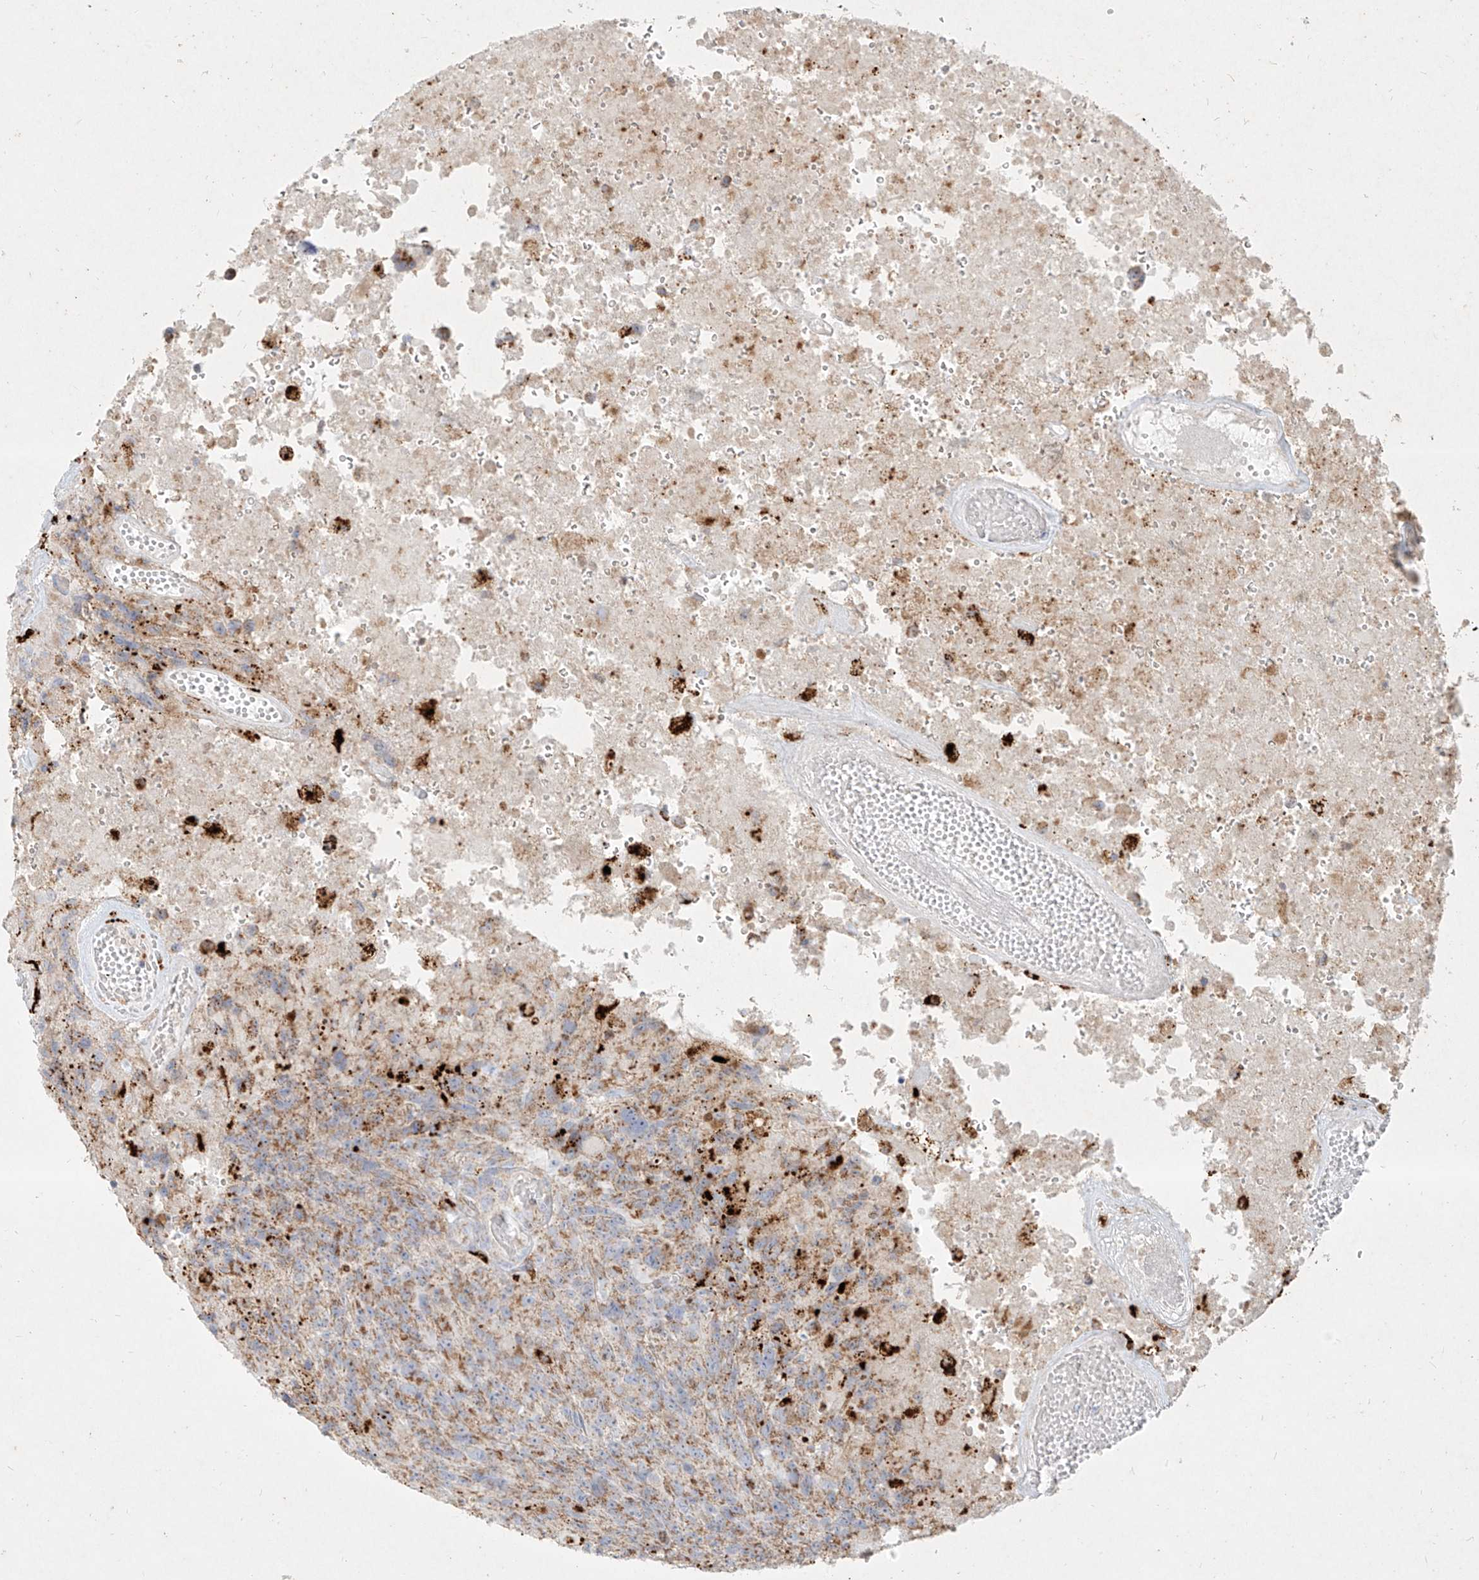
{"staining": {"intensity": "moderate", "quantity": "25%-75%", "location": "cytoplasmic/membranous"}, "tissue": "glioma", "cell_type": "Tumor cells", "image_type": "cancer", "snomed": [{"axis": "morphology", "description": "Glioma, malignant, High grade"}, {"axis": "topography", "description": "Brain"}], "caption": "The image displays a brown stain indicating the presence of a protein in the cytoplasmic/membranous of tumor cells in malignant glioma (high-grade).", "gene": "MTX2", "patient": {"sex": "male", "age": 69}}